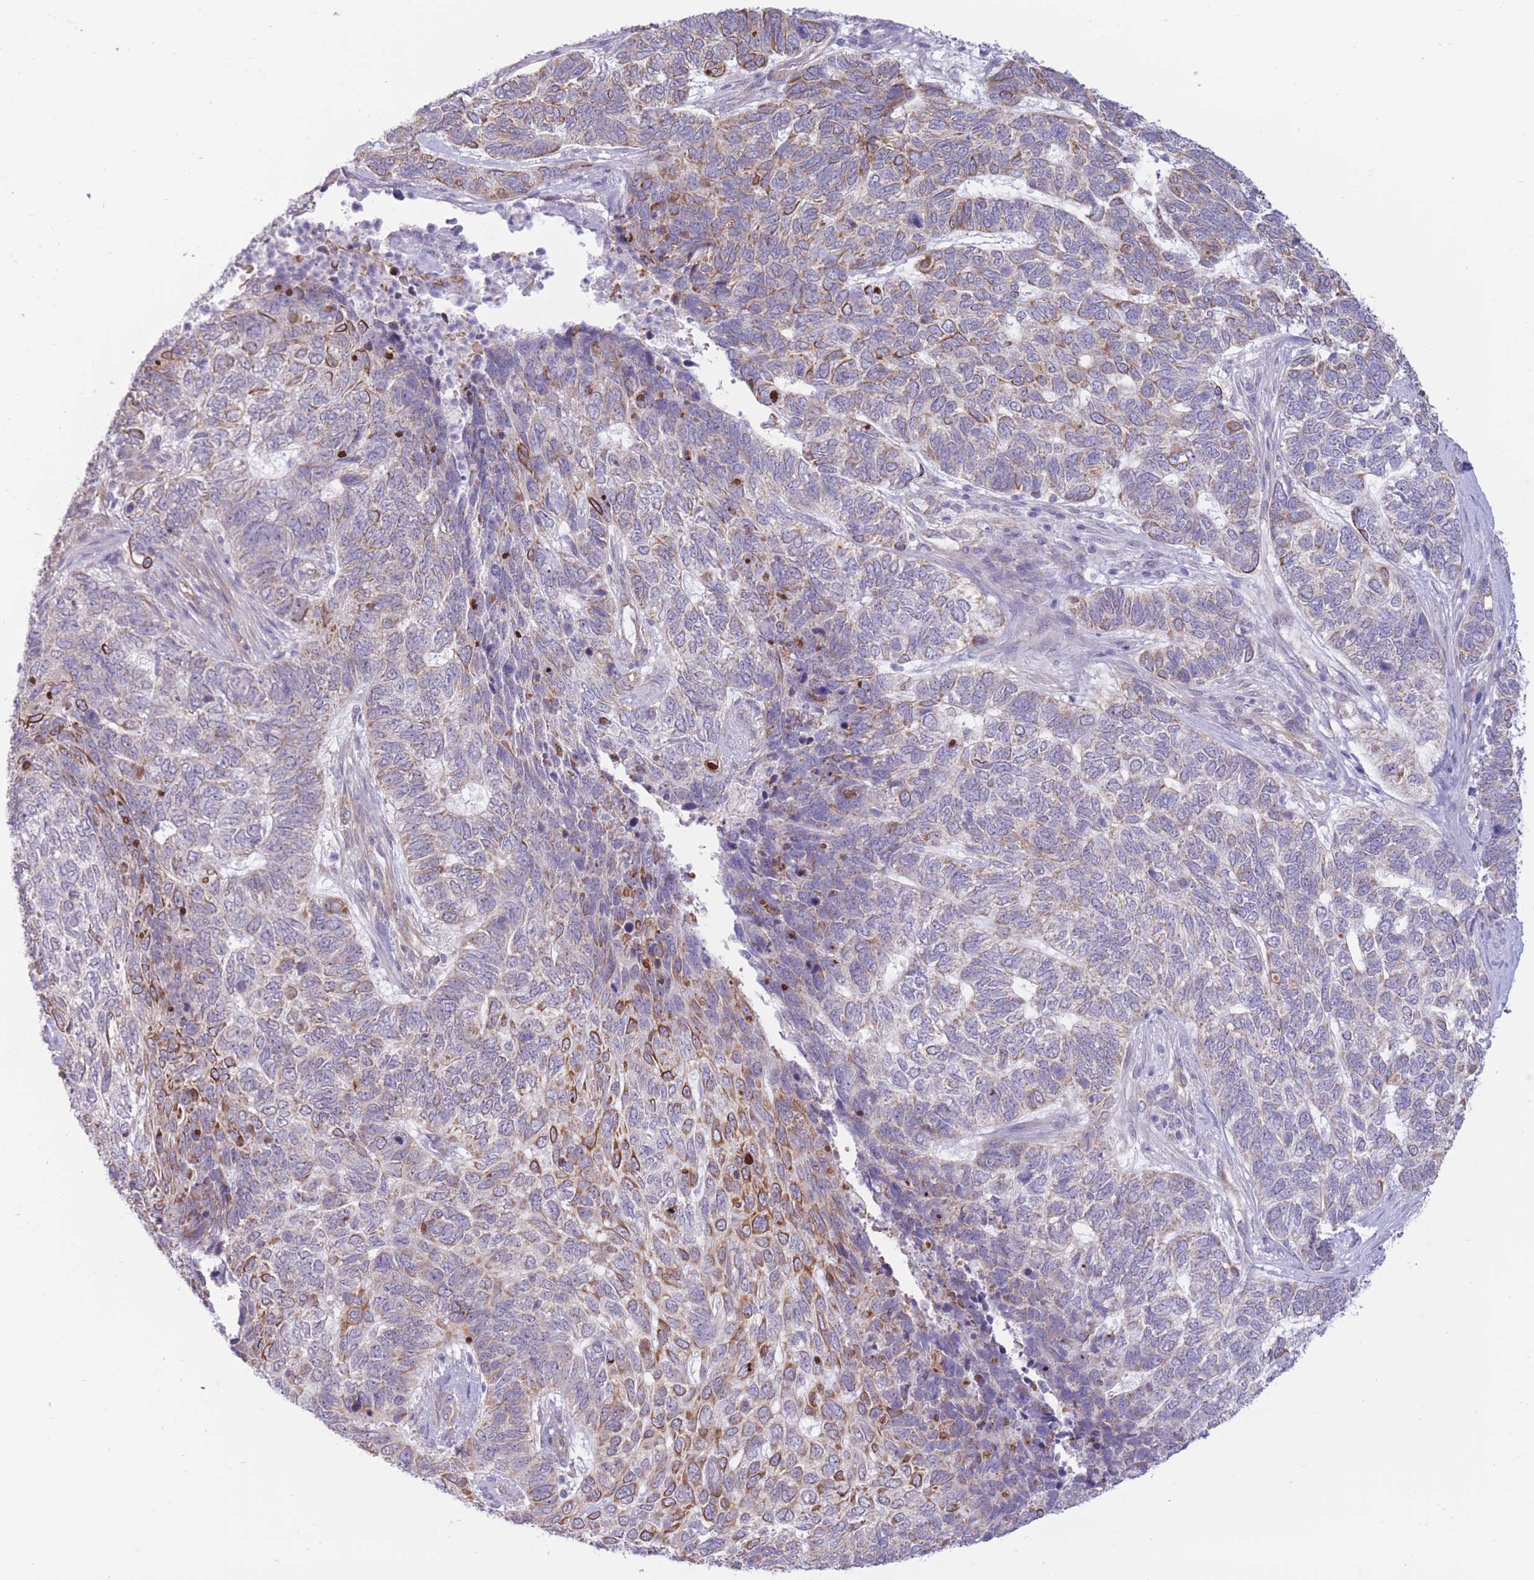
{"staining": {"intensity": "moderate", "quantity": "<25%", "location": "cytoplasmic/membranous"}, "tissue": "skin cancer", "cell_type": "Tumor cells", "image_type": "cancer", "snomed": [{"axis": "morphology", "description": "Basal cell carcinoma"}, {"axis": "topography", "description": "Skin"}], "caption": "Skin cancer stained with a brown dye displays moderate cytoplasmic/membranous positive positivity in about <25% of tumor cells.", "gene": "MRPS31", "patient": {"sex": "female", "age": 65}}